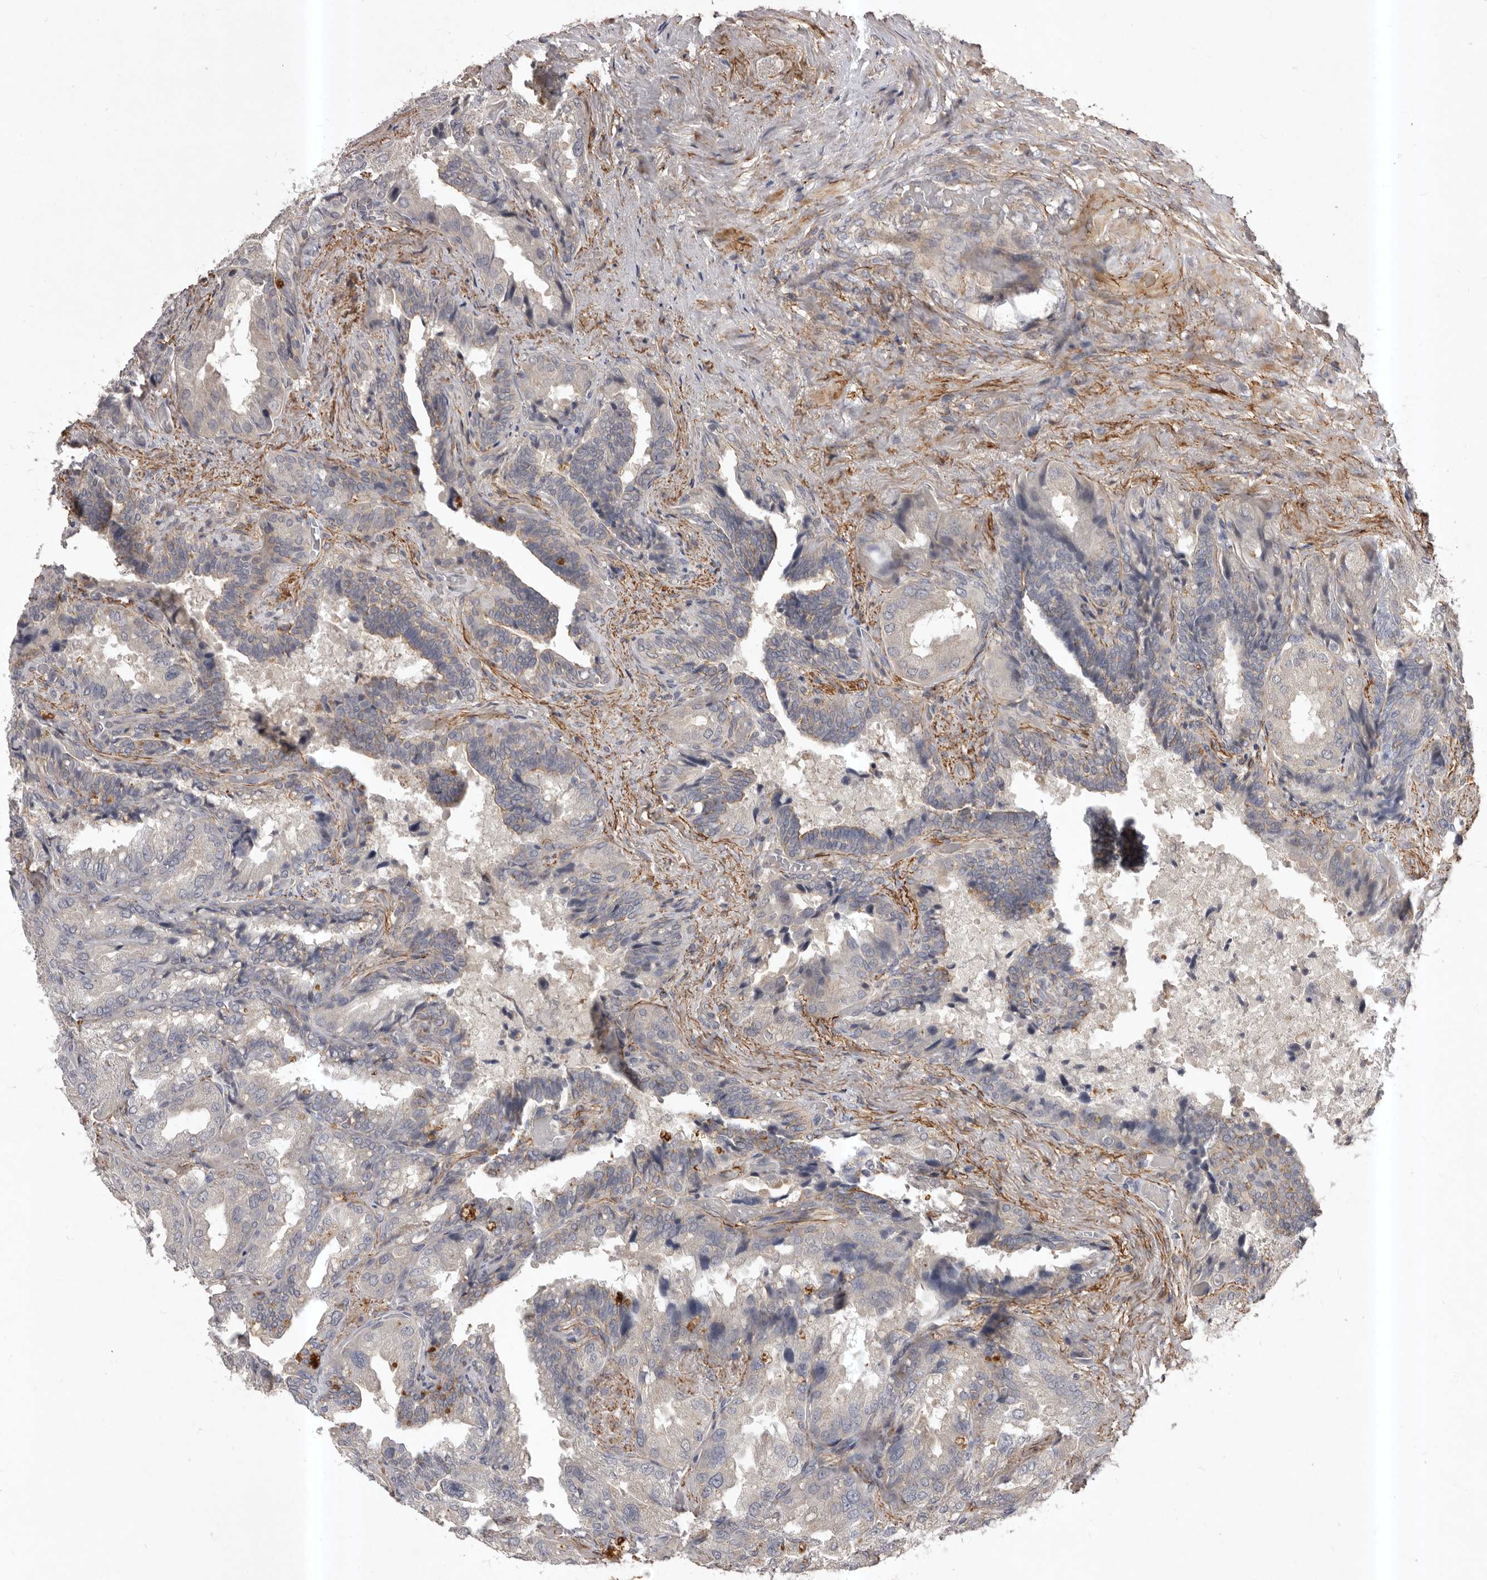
{"staining": {"intensity": "weak", "quantity": "<25%", "location": "cytoplasmic/membranous"}, "tissue": "seminal vesicle", "cell_type": "Glandular cells", "image_type": "normal", "snomed": [{"axis": "morphology", "description": "Normal tissue, NOS"}, {"axis": "topography", "description": "Seminal veicle"}, {"axis": "topography", "description": "Peripheral nerve tissue"}], "caption": "Photomicrograph shows no significant protein positivity in glandular cells of benign seminal vesicle.", "gene": "HBS1L", "patient": {"sex": "male", "age": 63}}